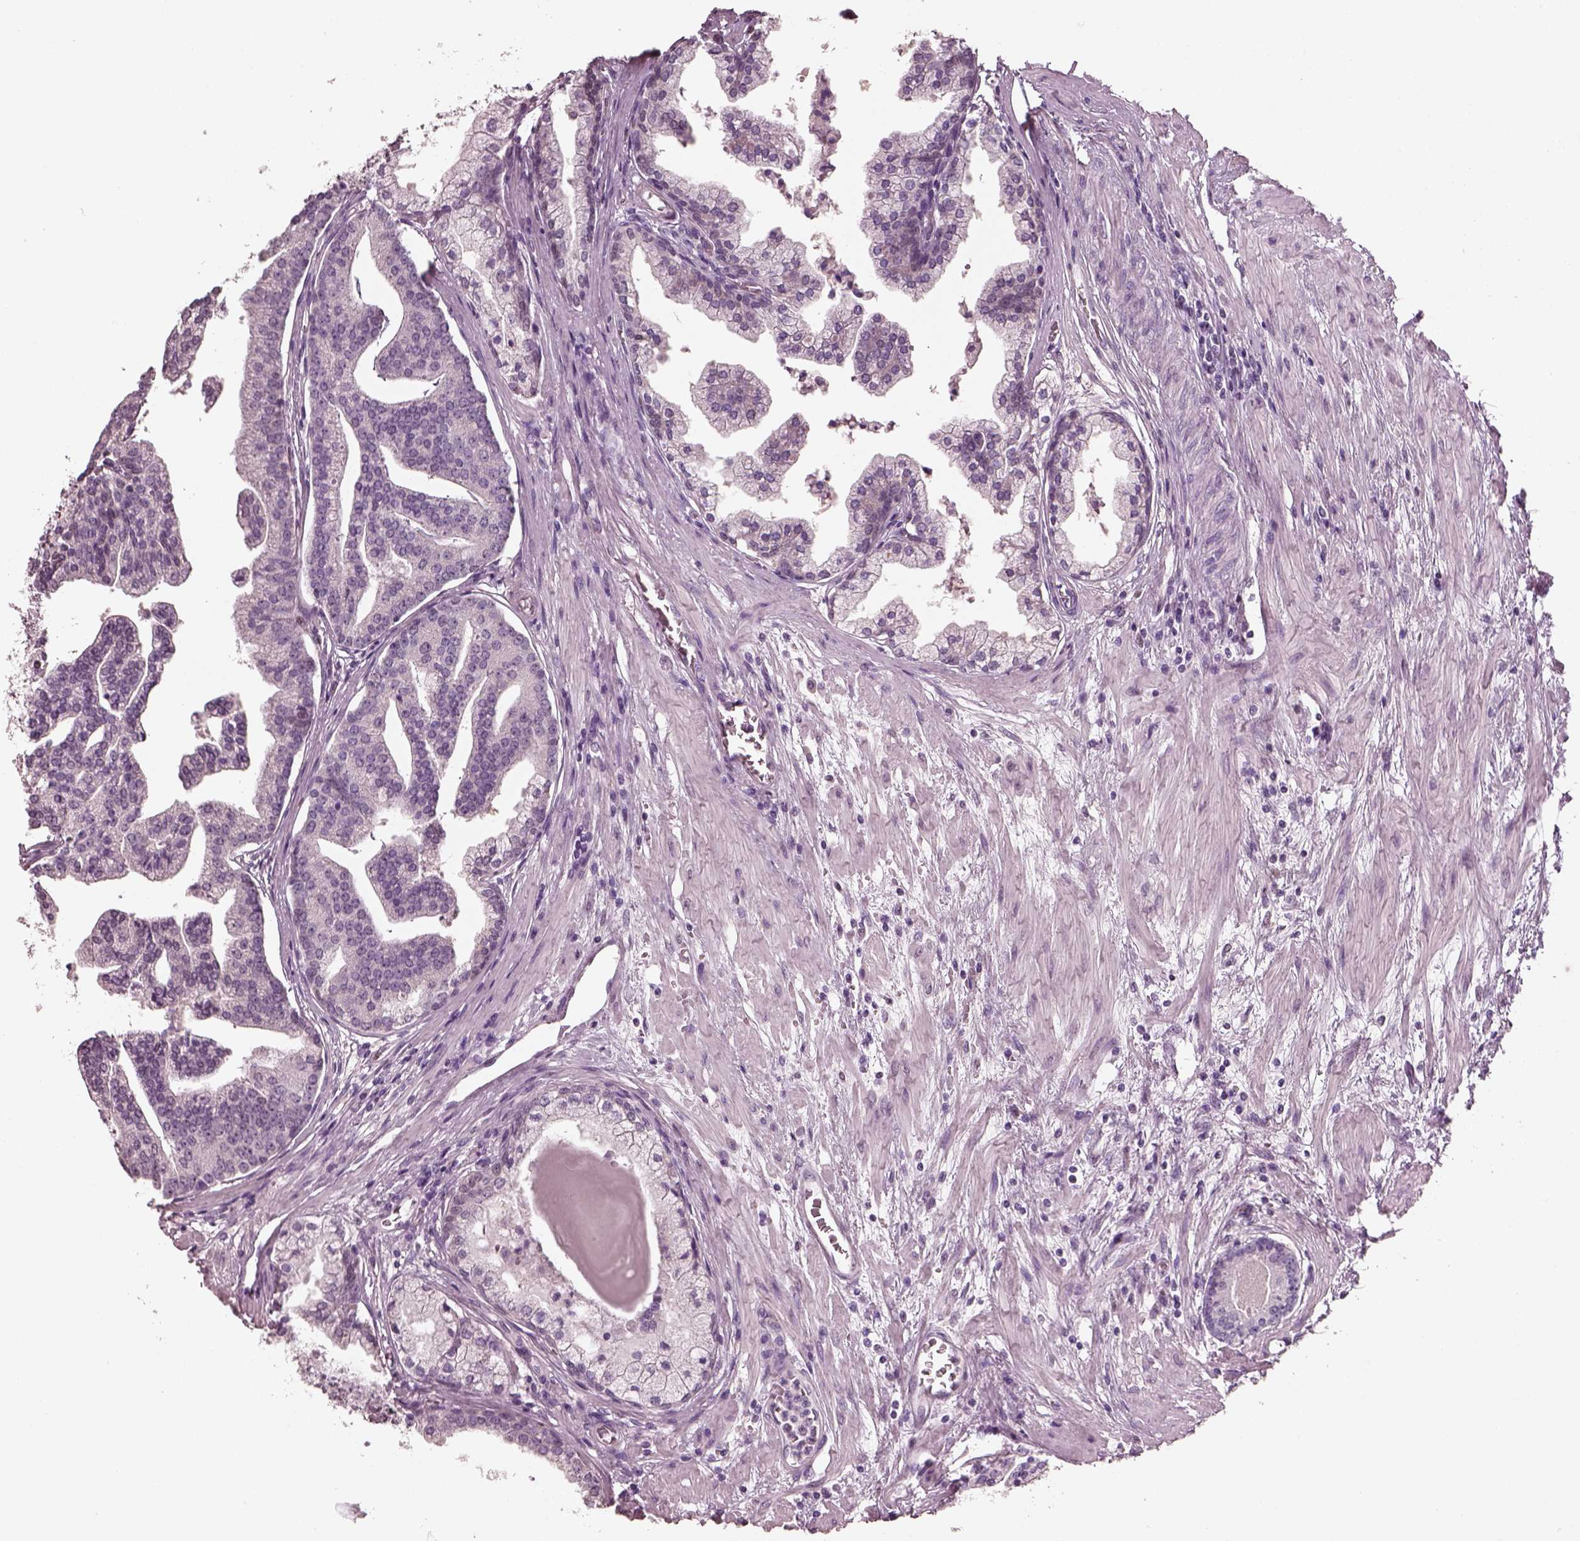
{"staining": {"intensity": "negative", "quantity": "none", "location": "none"}, "tissue": "prostate cancer", "cell_type": "Tumor cells", "image_type": "cancer", "snomed": [{"axis": "morphology", "description": "Adenocarcinoma, NOS"}, {"axis": "topography", "description": "Prostate and seminal vesicle, NOS"}, {"axis": "topography", "description": "Prostate"}], "caption": "An IHC photomicrograph of prostate adenocarcinoma is shown. There is no staining in tumor cells of prostate adenocarcinoma. Nuclei are stained in blue.", "gene": "ELSPBP1", "patient": {"sex": "male", "age": 44}}